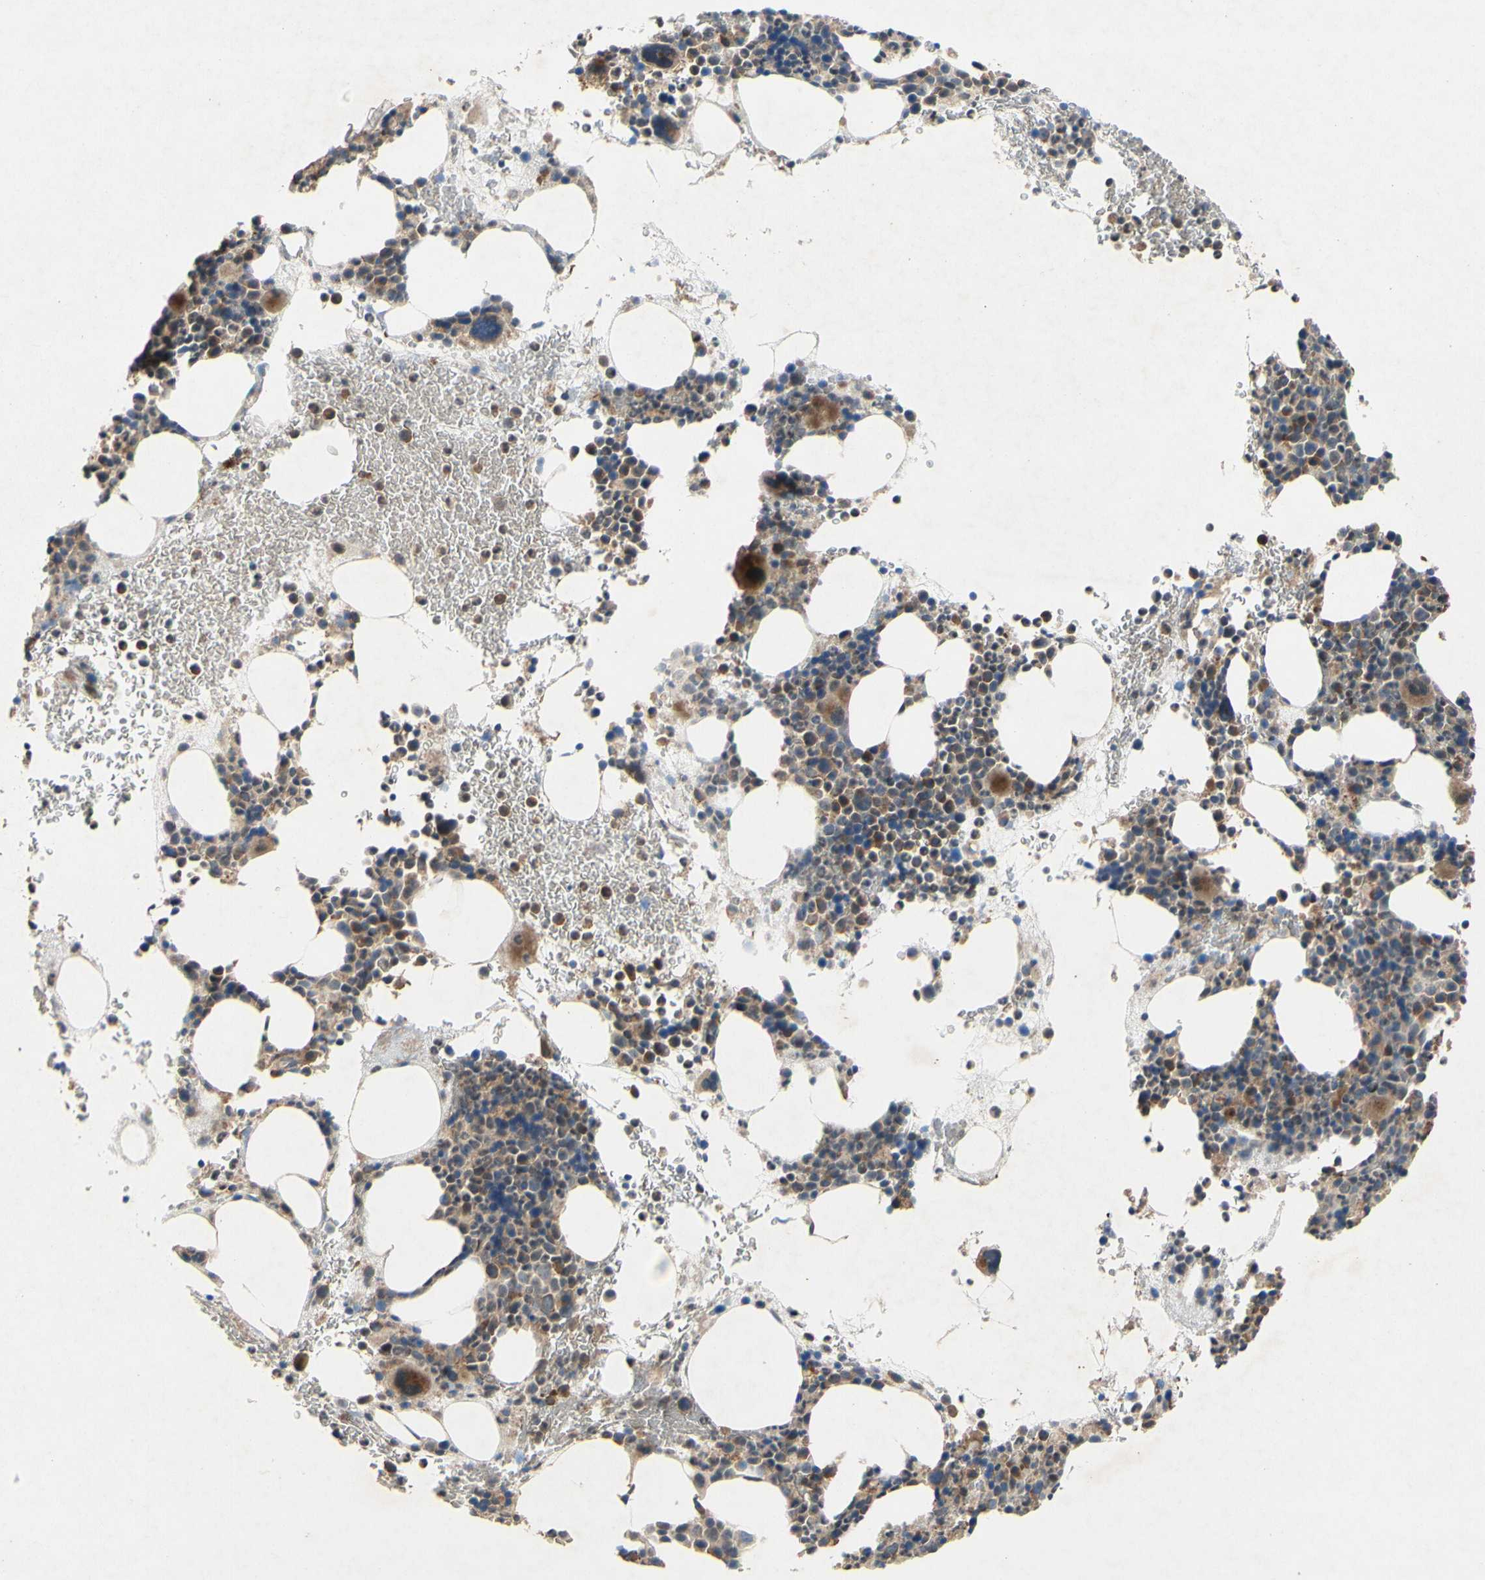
{"staining": {"intensity": "moderate", "quantity": ">75%", "location": "cytoplasmic/membranous,nuclear"}, "tissue": "bone marrow", "cell_type": "Hematopoietic cells", "image_type": "normal", "snomed": [{"axis": "morphology", "description": "Normal tissue, NOS"}, {"axis": "morphology", "description": "Inflammation, NOS"}, {"axis": "topography", "description": "Bone marrow"}], "caption": "Immunohistochemistry (IHC) of benign human bone marrow shows medium levels of moderate cytoplasmic/membranous,nuclear staining in about >75% of hematopoietic cells.", "gene": "PDGFB", "patient": {"sex": "male", "age": 73}}